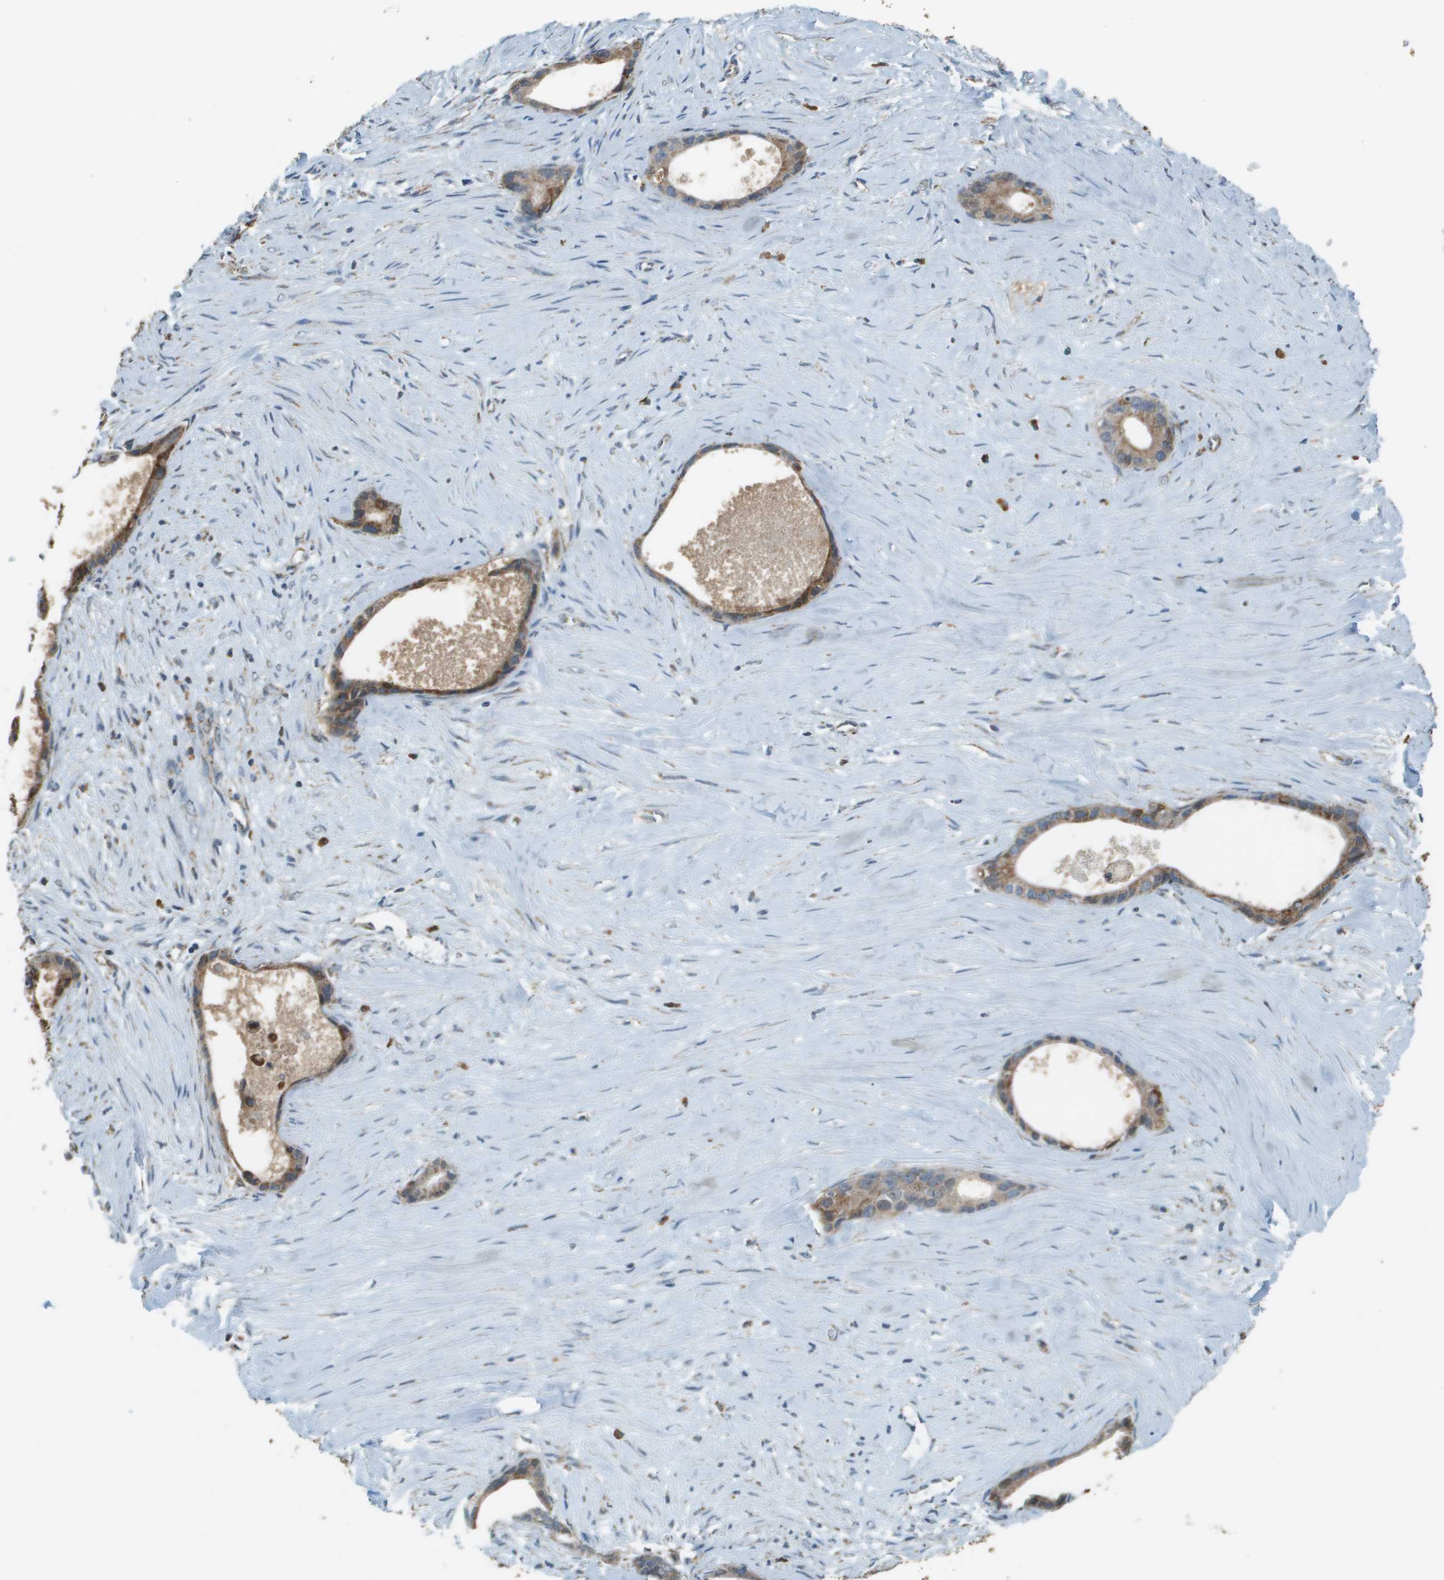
{"staining": {"intensity": "moderate", "quantity": ">75%", "location": "cytoplasmic/membranous"}, "tissue": "liver cancer", "cell_type": "Tumor cells", "image_type": "cancer", "snomed": [{"axis": "morphology", "description": "Cholangiocarcinoma"}, {"axis": "topography", "description": "Liver"}], "caption": "Protein staining reveals moderate cytoplasmic/membranous positivity in approximately >75% of tumor cells in liver cancer (cholangiocarcinoma).", "gene": "FH", "patient": {"sex": "female", "age": 55}}